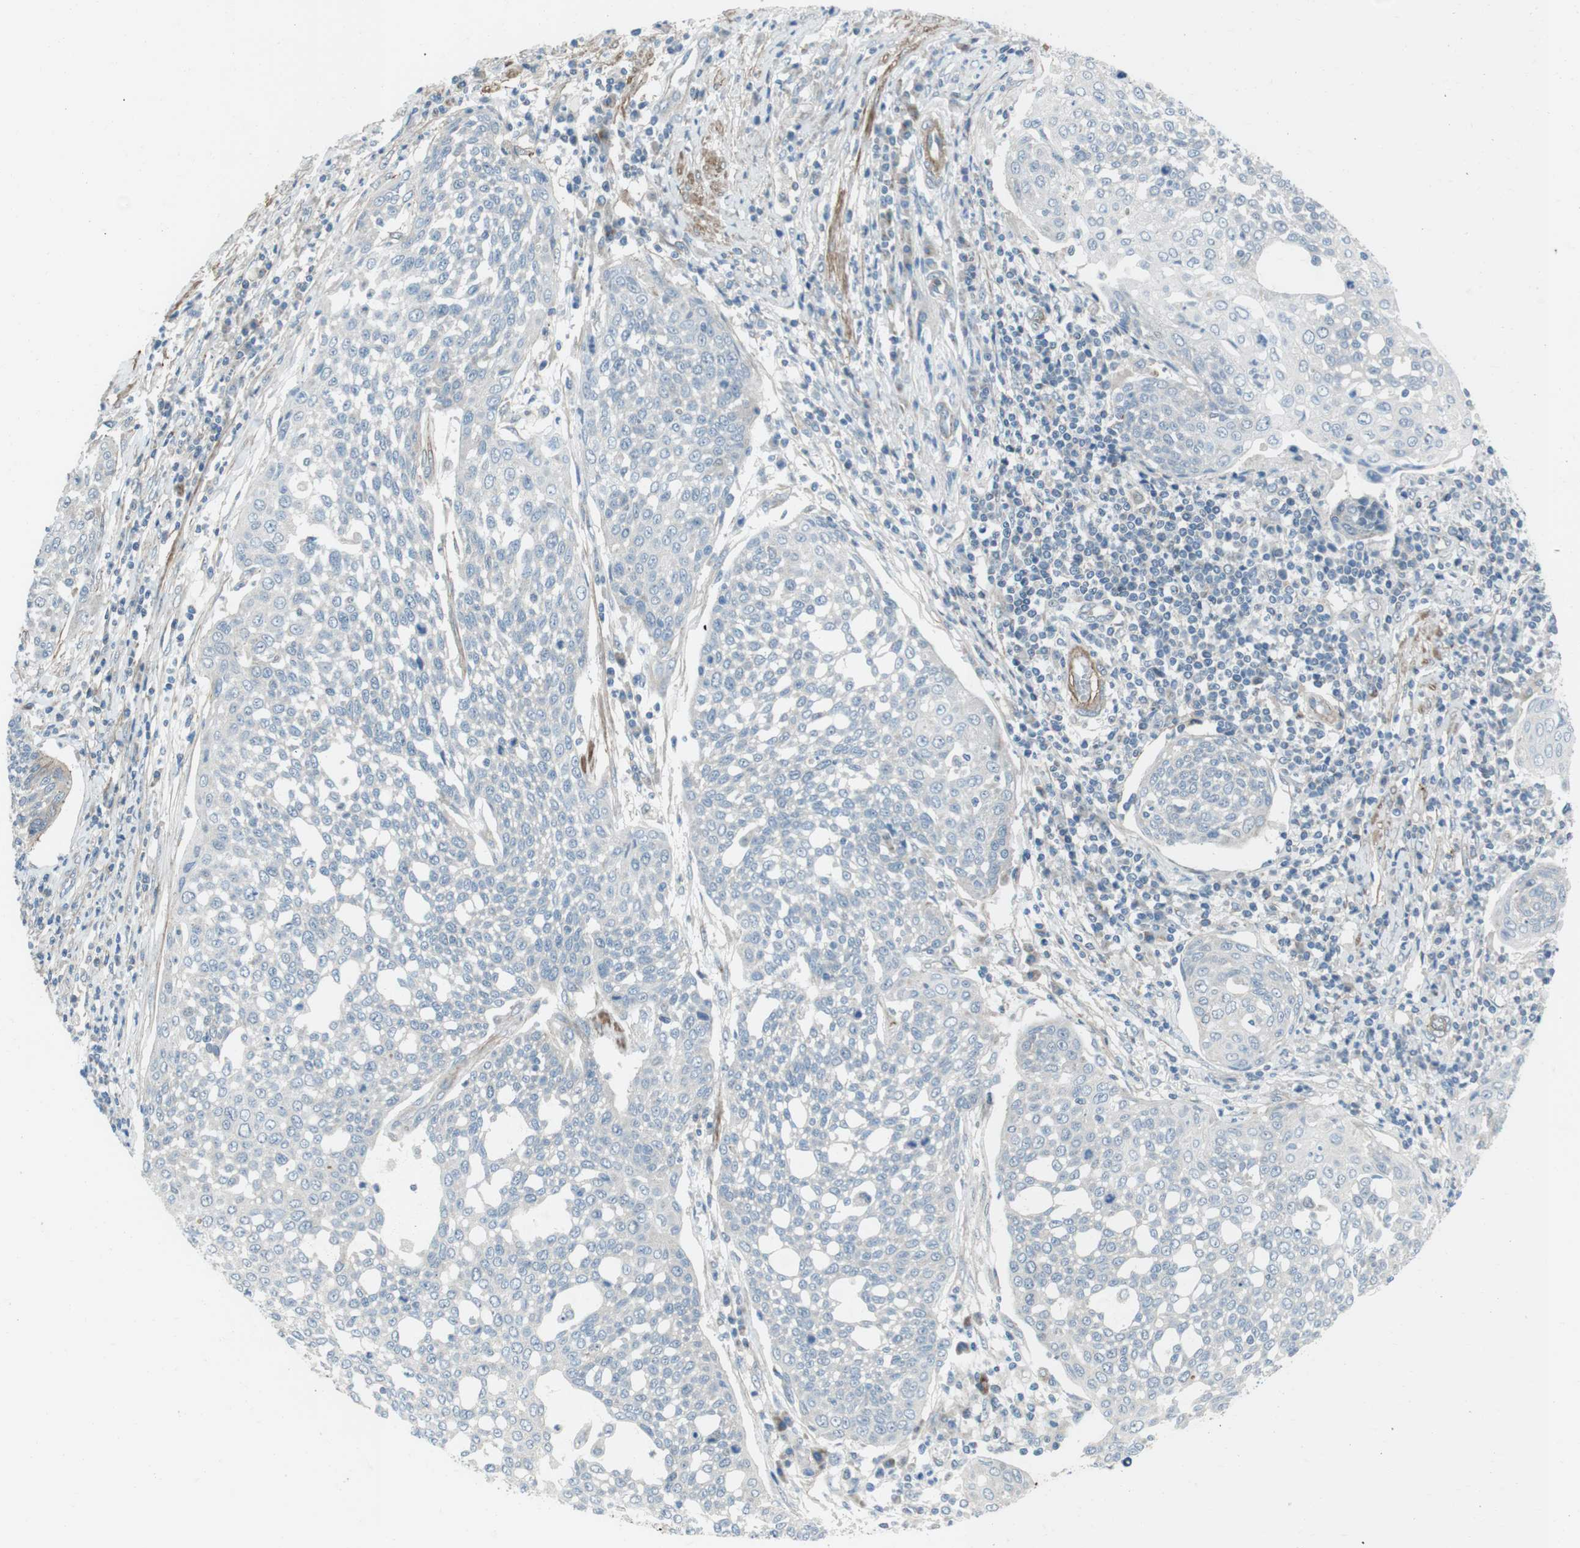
{"staining": {"intensity": "negative", "quantity": "none", "location": "none"}, "tissue": "cervical cancer", "cell_type": "Tumor cells", "image_type": "cancer", "snomed": [{"axis": "morphology", "description": "Squamous cell carcinoma, NOS"}, {"axis": "topography", "description": "Cervix"}], "caption": "A photomicrograph of cervical squamous cell carcinoma stained for a protein displays no brown staining in tumor cells.", "gene": "FAM174B", "patient": {"sex": "female", "age": 34}}